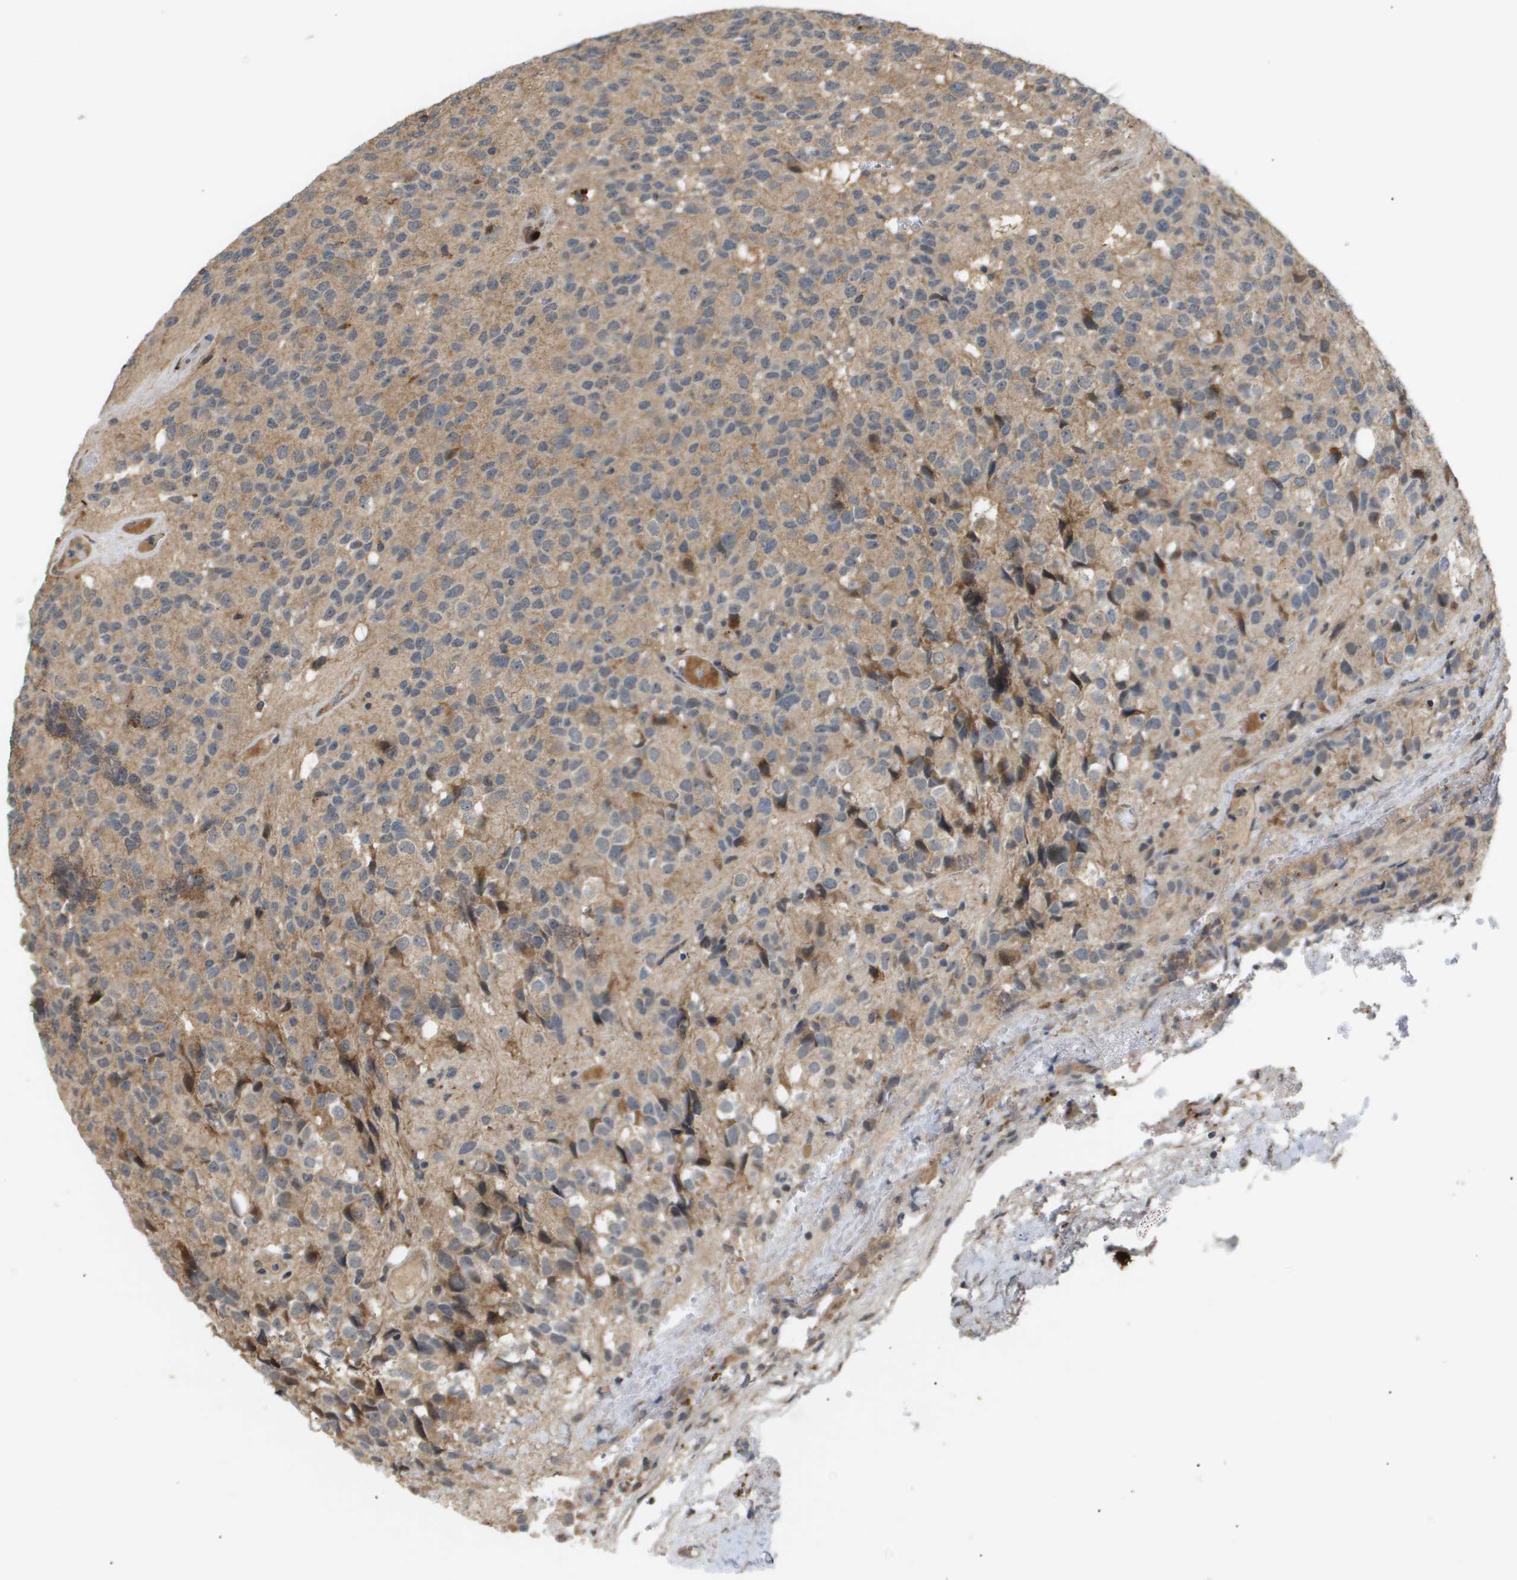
{"staining": {"intensity": "weak", "quantity": "25%-75%", "location": "cytoplasmic/membranous"}, "tissue": "glioma", "cell_type": "Tumor cells", "image_type": "cancer", "snomed": [{"axis": "morphology", "description": "Glioma, malignant, High grade"}, {"axis": "topography", "description": "Brain"}], "caption": "Immunohistochemical staining of malignant glioma (high-grade) exhibits low levels of weak cytoplasmic/membranous positivity in approximately 25%-75% of tumor cells.", "gene": "PDGFB", "patient": {"sex": "male", "age": 32}}